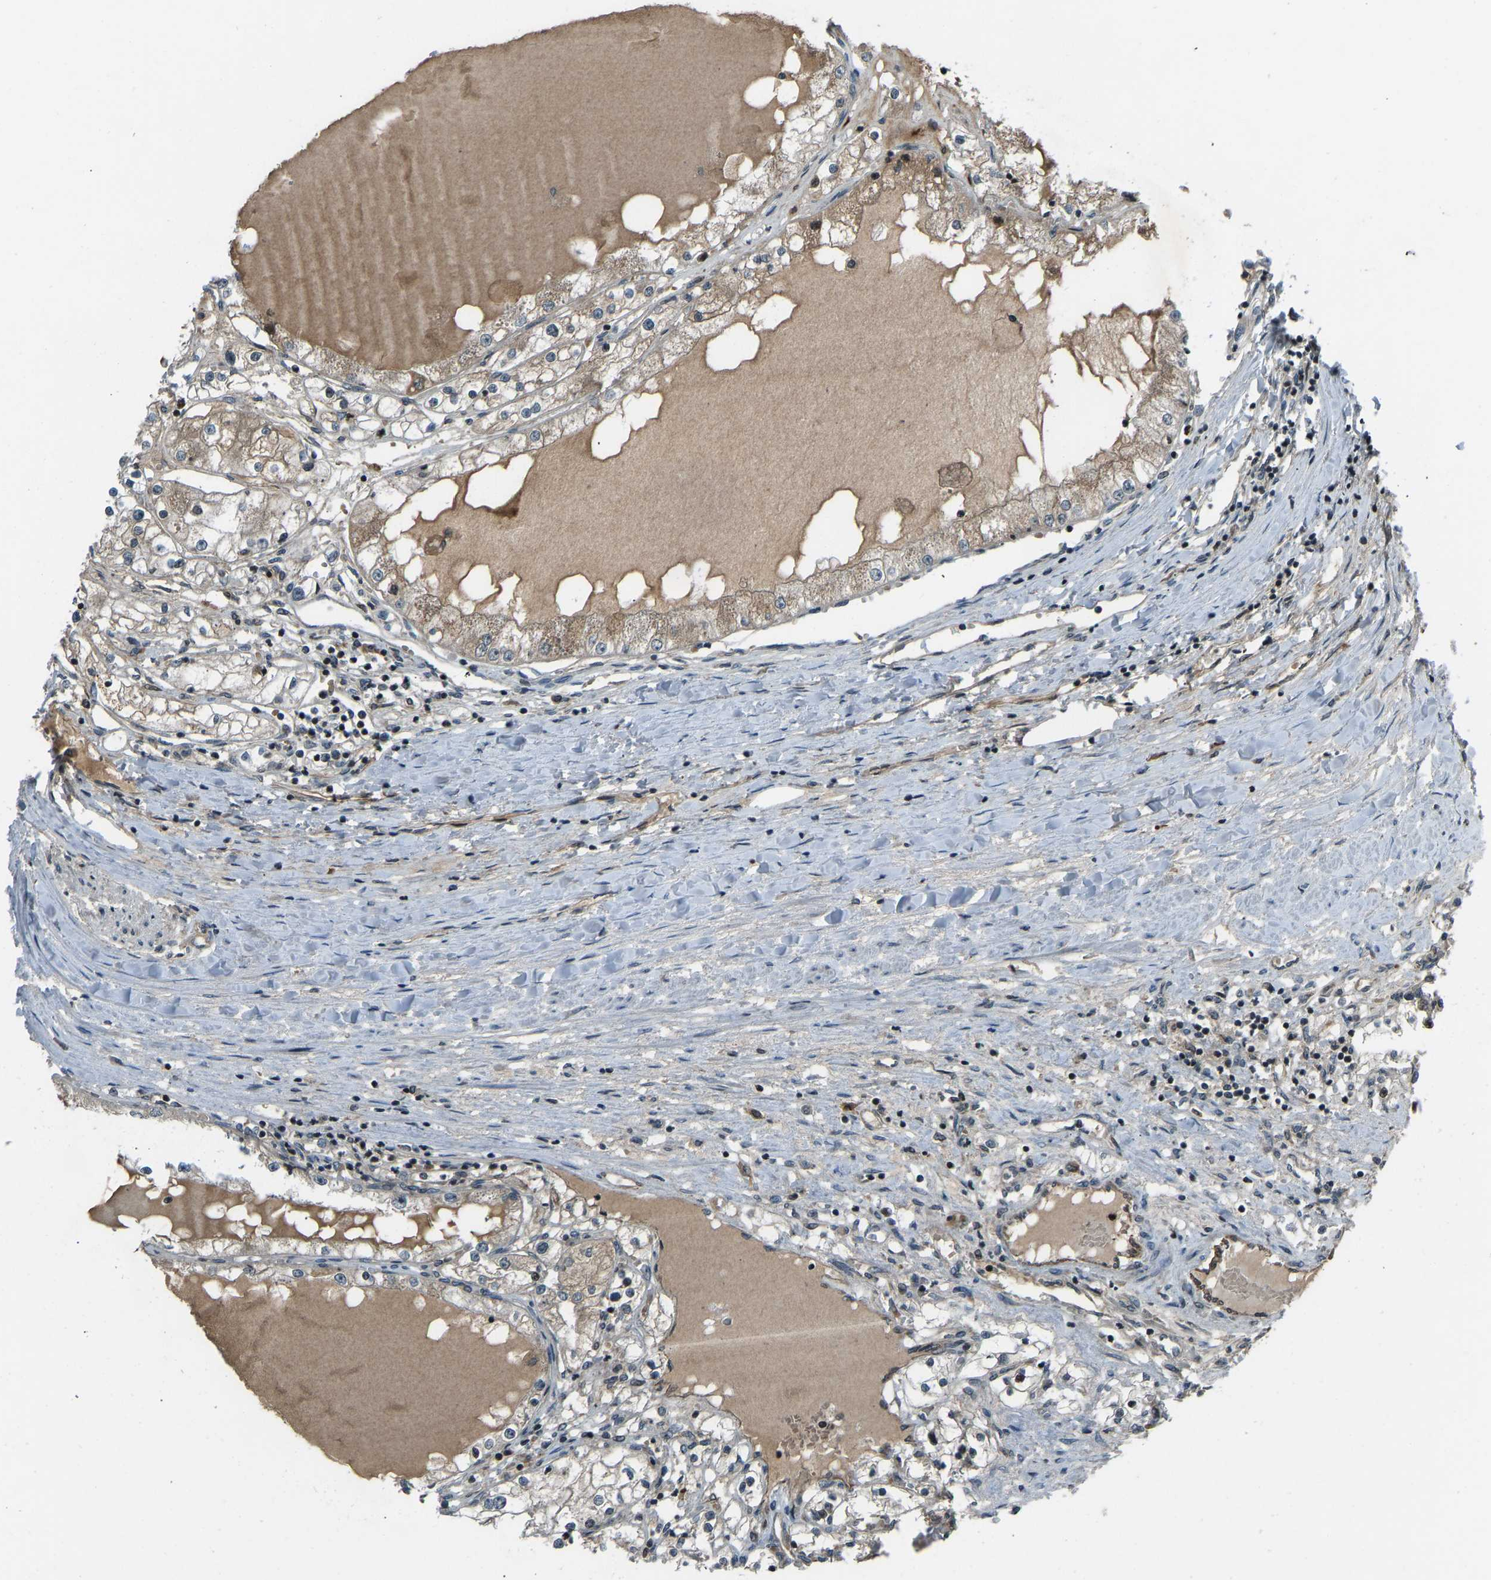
{"staining": {"intensity": "weak", "quantity": "25%-75%", "location": "cytoplasmic/membranous,nuclear"}, "tissue": "renal cancer", "cell_type": "Tumor cells", "image_type": "cancer", "snomed": [{"axis": "morphology", "description": "Adenocarcinoma, NOS"}, {"axis": "topography", "description": "Kidney"}], "caption": "Protein positivity by immunohistochemistry (IHC) displays weak cytoplasmic/membranous and nuclear positivity in approximately 25%-75% of tumor cells in renal adenocarcinoma.", "gene": "SVOPL", "patient": {"sex": "male", "age": 68}}